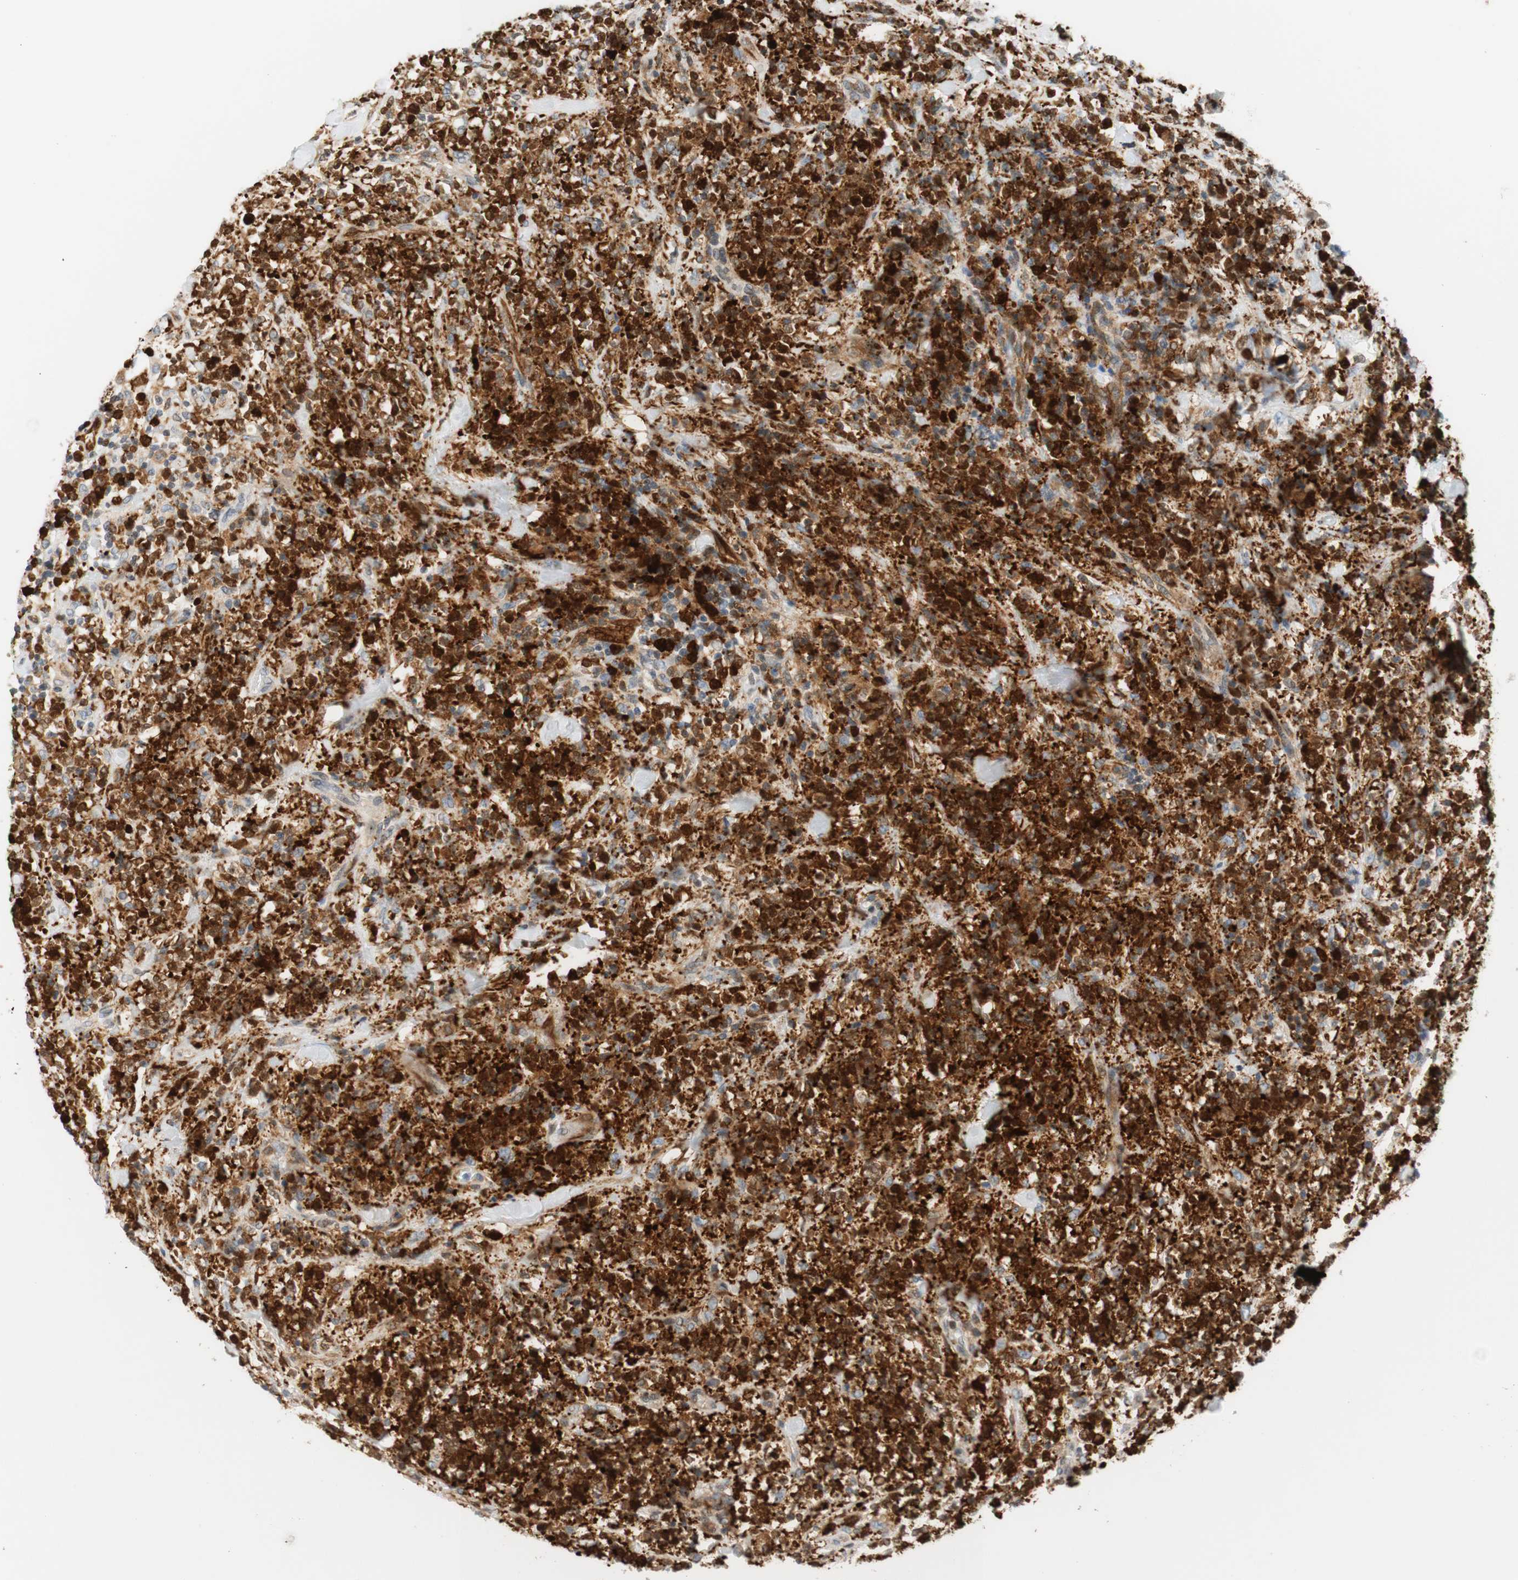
{"staining": {"intensity": "strong", "quantity": "25%-75%", "location": "cytoplasmic/membranous,nuclear"}, "tissue": "lymphoma", "cell_type": "Tumor cells", "image_type": "cancer", "snomed": [{"axis": "morphology", "description": "Malignant lymphoma, non-Hodgkin's type, High grade"}, {"axis": "topography", "description": "Soft tissue"}], "caption": "A brown stain labels strong cytoplasmic/membranous and nuclear positivity of a protein in human malignant lymphoma, non-Hodgkin's type (high-grade) tumor cells.", "gene": "STMN1", "patient": {"sex": "male", "age": 18}}